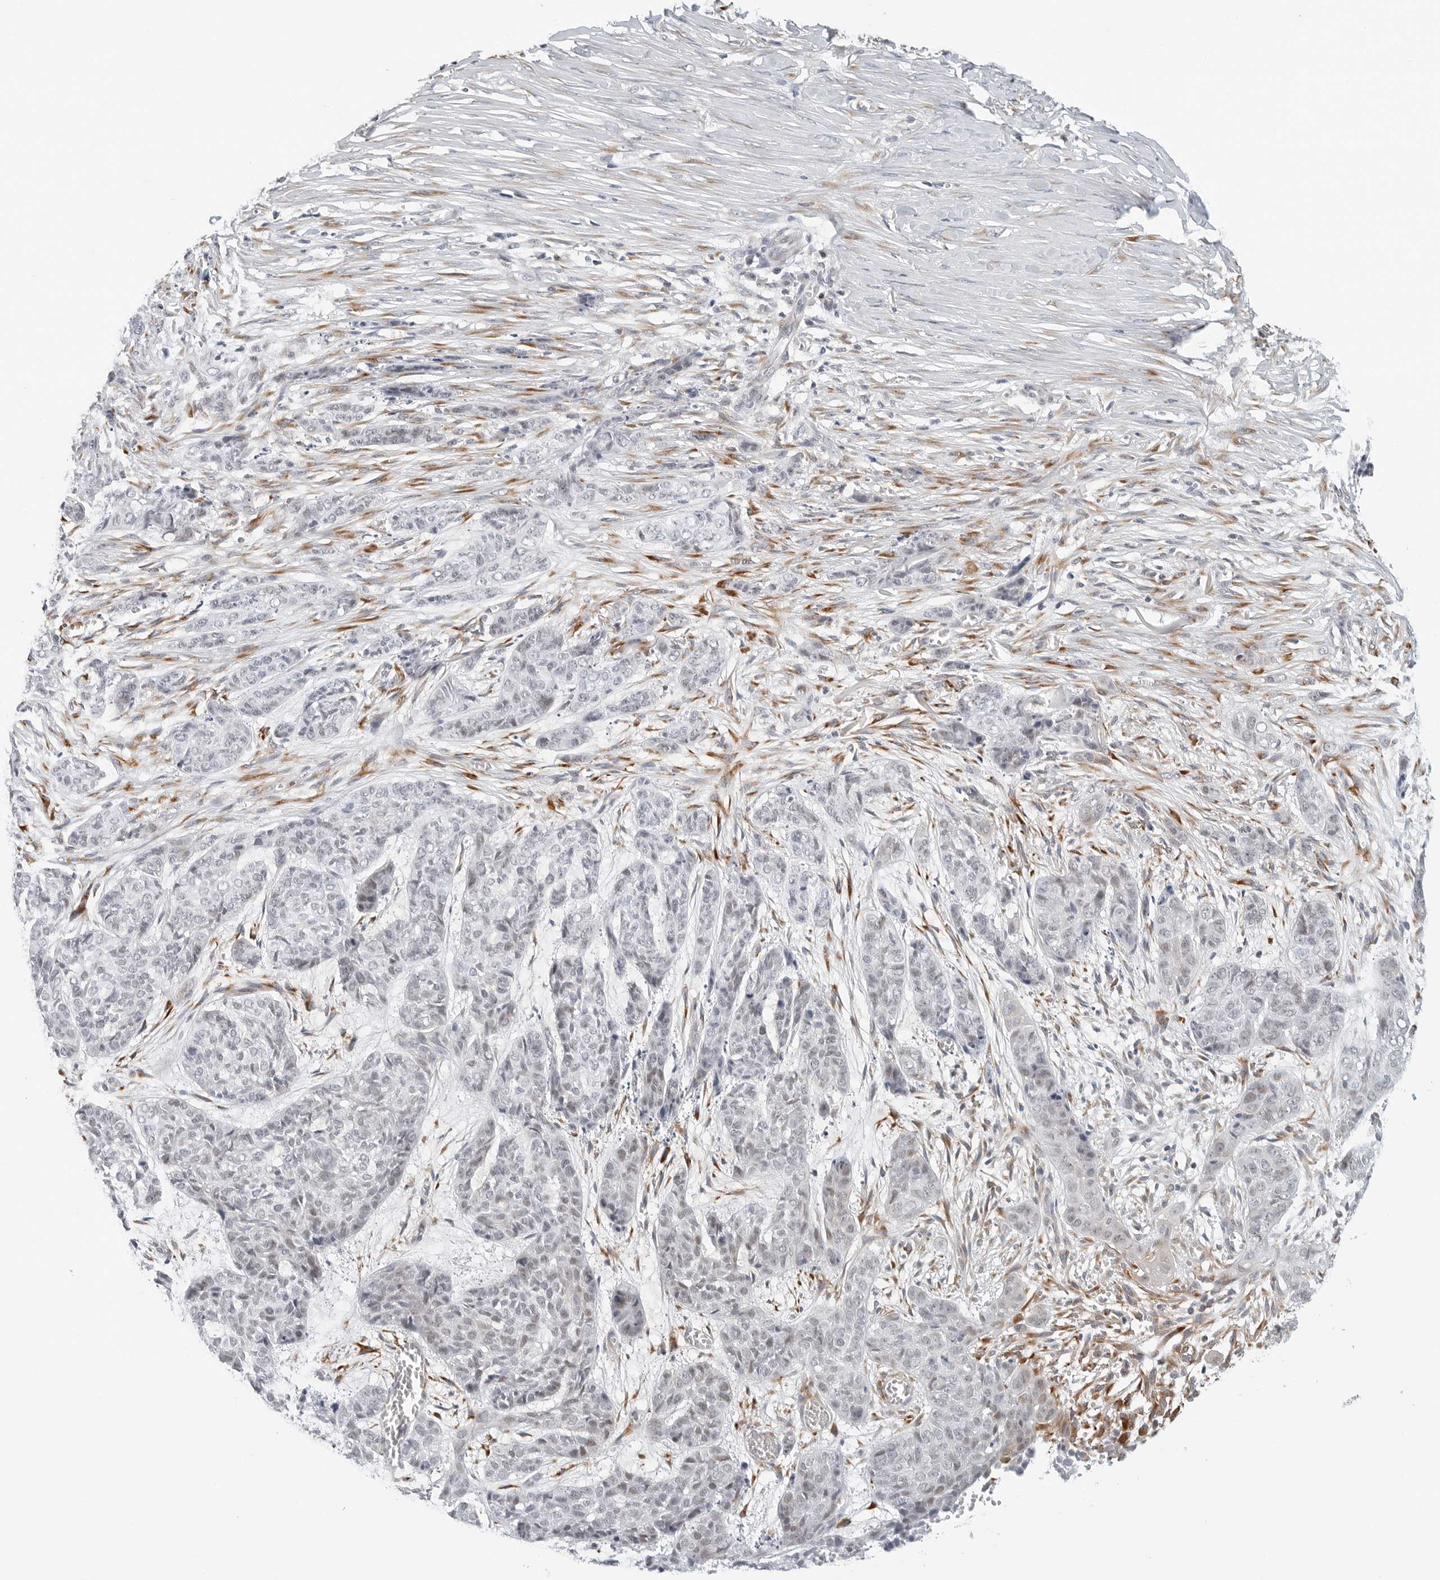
{"staining": {"intensity": "negative", "quantity": "none", "location": "none"}, "tissue": "skin cancer", "cell_type": "Tumor cells", "image_type": "cancer", "snomed": [{"axis": "morphology", "description": "Basal cell carcinoma"}, {"axis": "topography", "description": "Skin"}], "caption": "The micrograph exhibits no significant expression in tumor cells of skin basal cell carcinoma.", "gene": "TSEN2", "patient": {"sex": "female", "age": 64}}